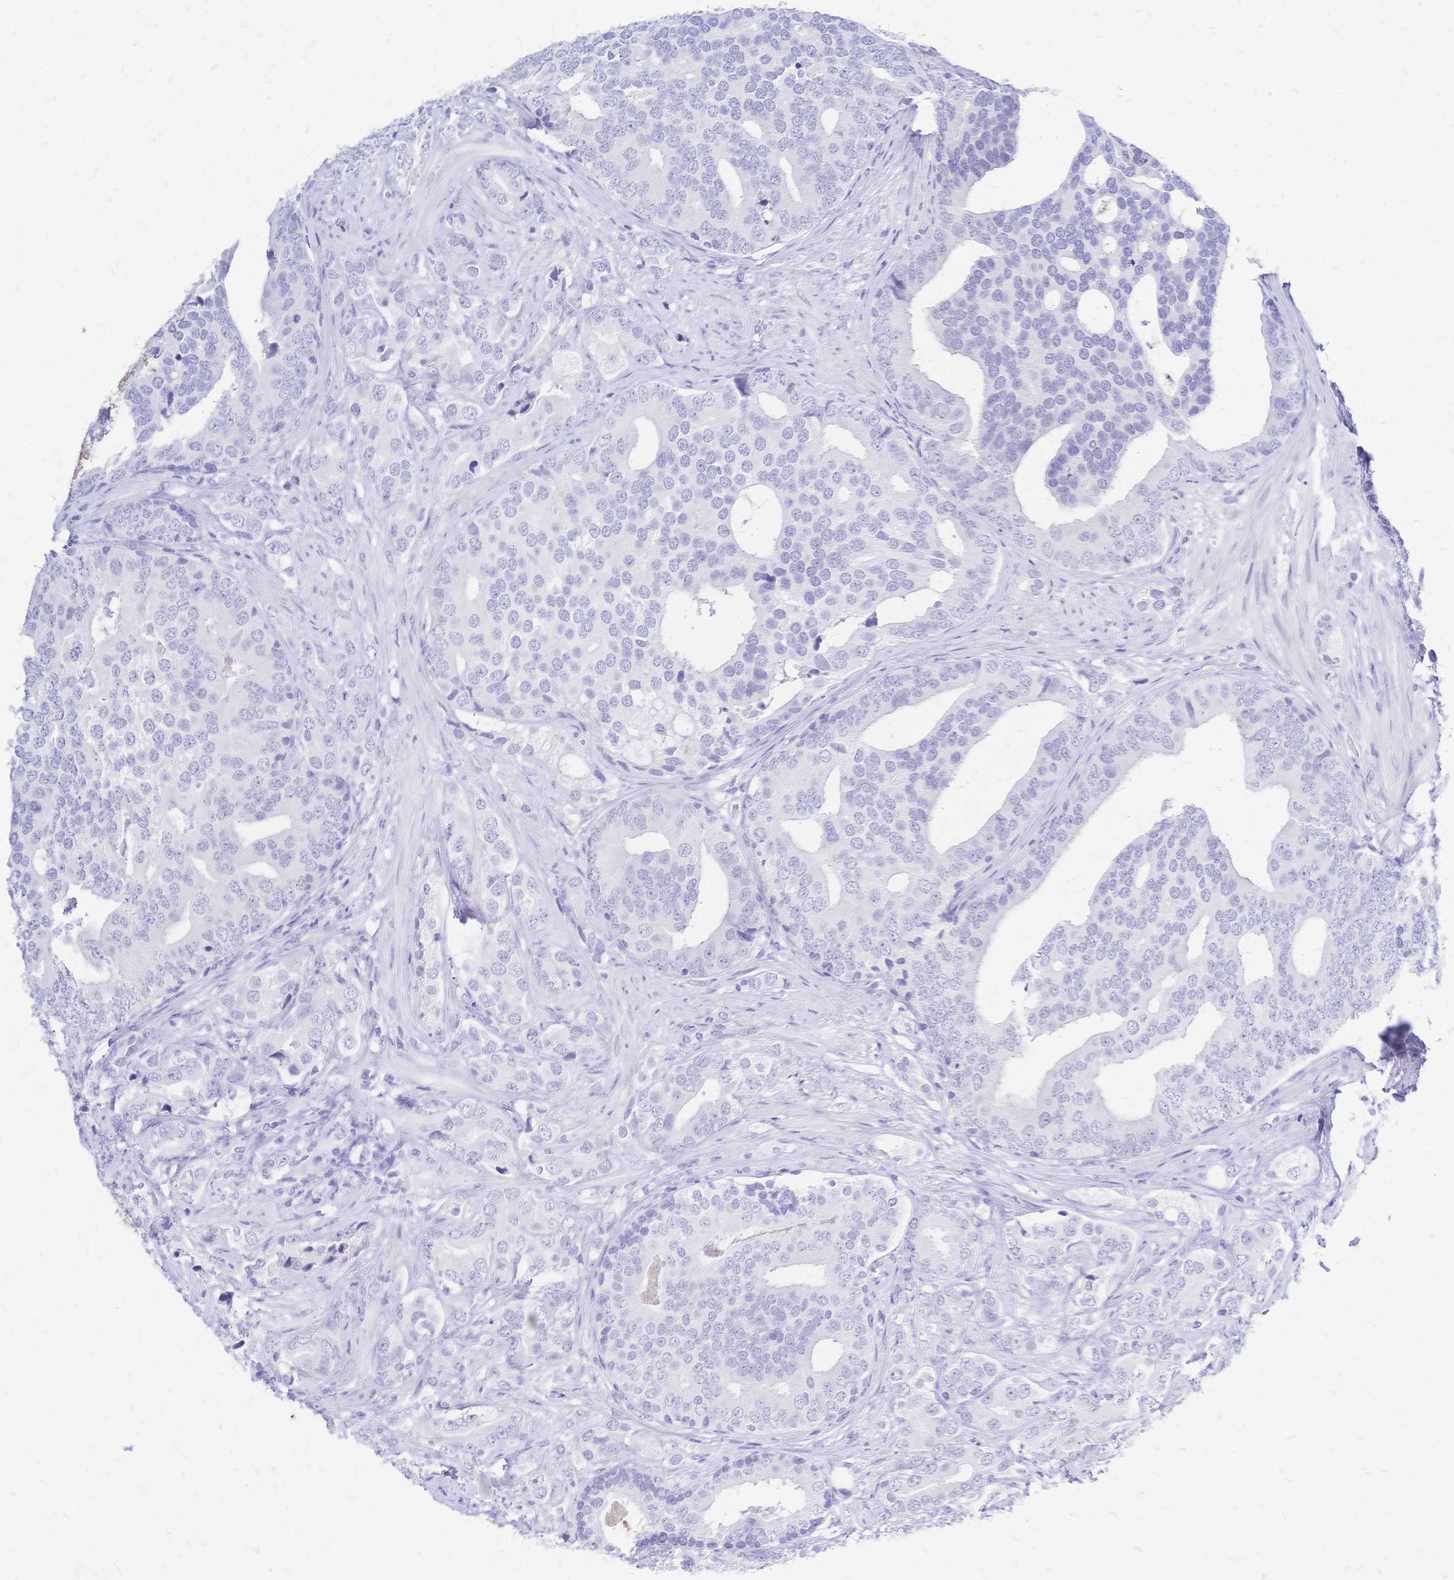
{"staining": {"intensity": "negative", "quantity": "none", "location": "none"}, "tissue": "prostate cancer", "cell_type": "Tumor cells", "image_type": "cancer", "snomed": [{"axis": "morphology", "description": "Adenocarcinoma, High grade"}, {"axis": "topography", "description": "Prostate"}], "caption": "Tumor cells show no significant protein staining in high-grade adenocarcinoma (prostate).", "gene": "FA2H", "patient": {"sex": "male", "age": 62}}